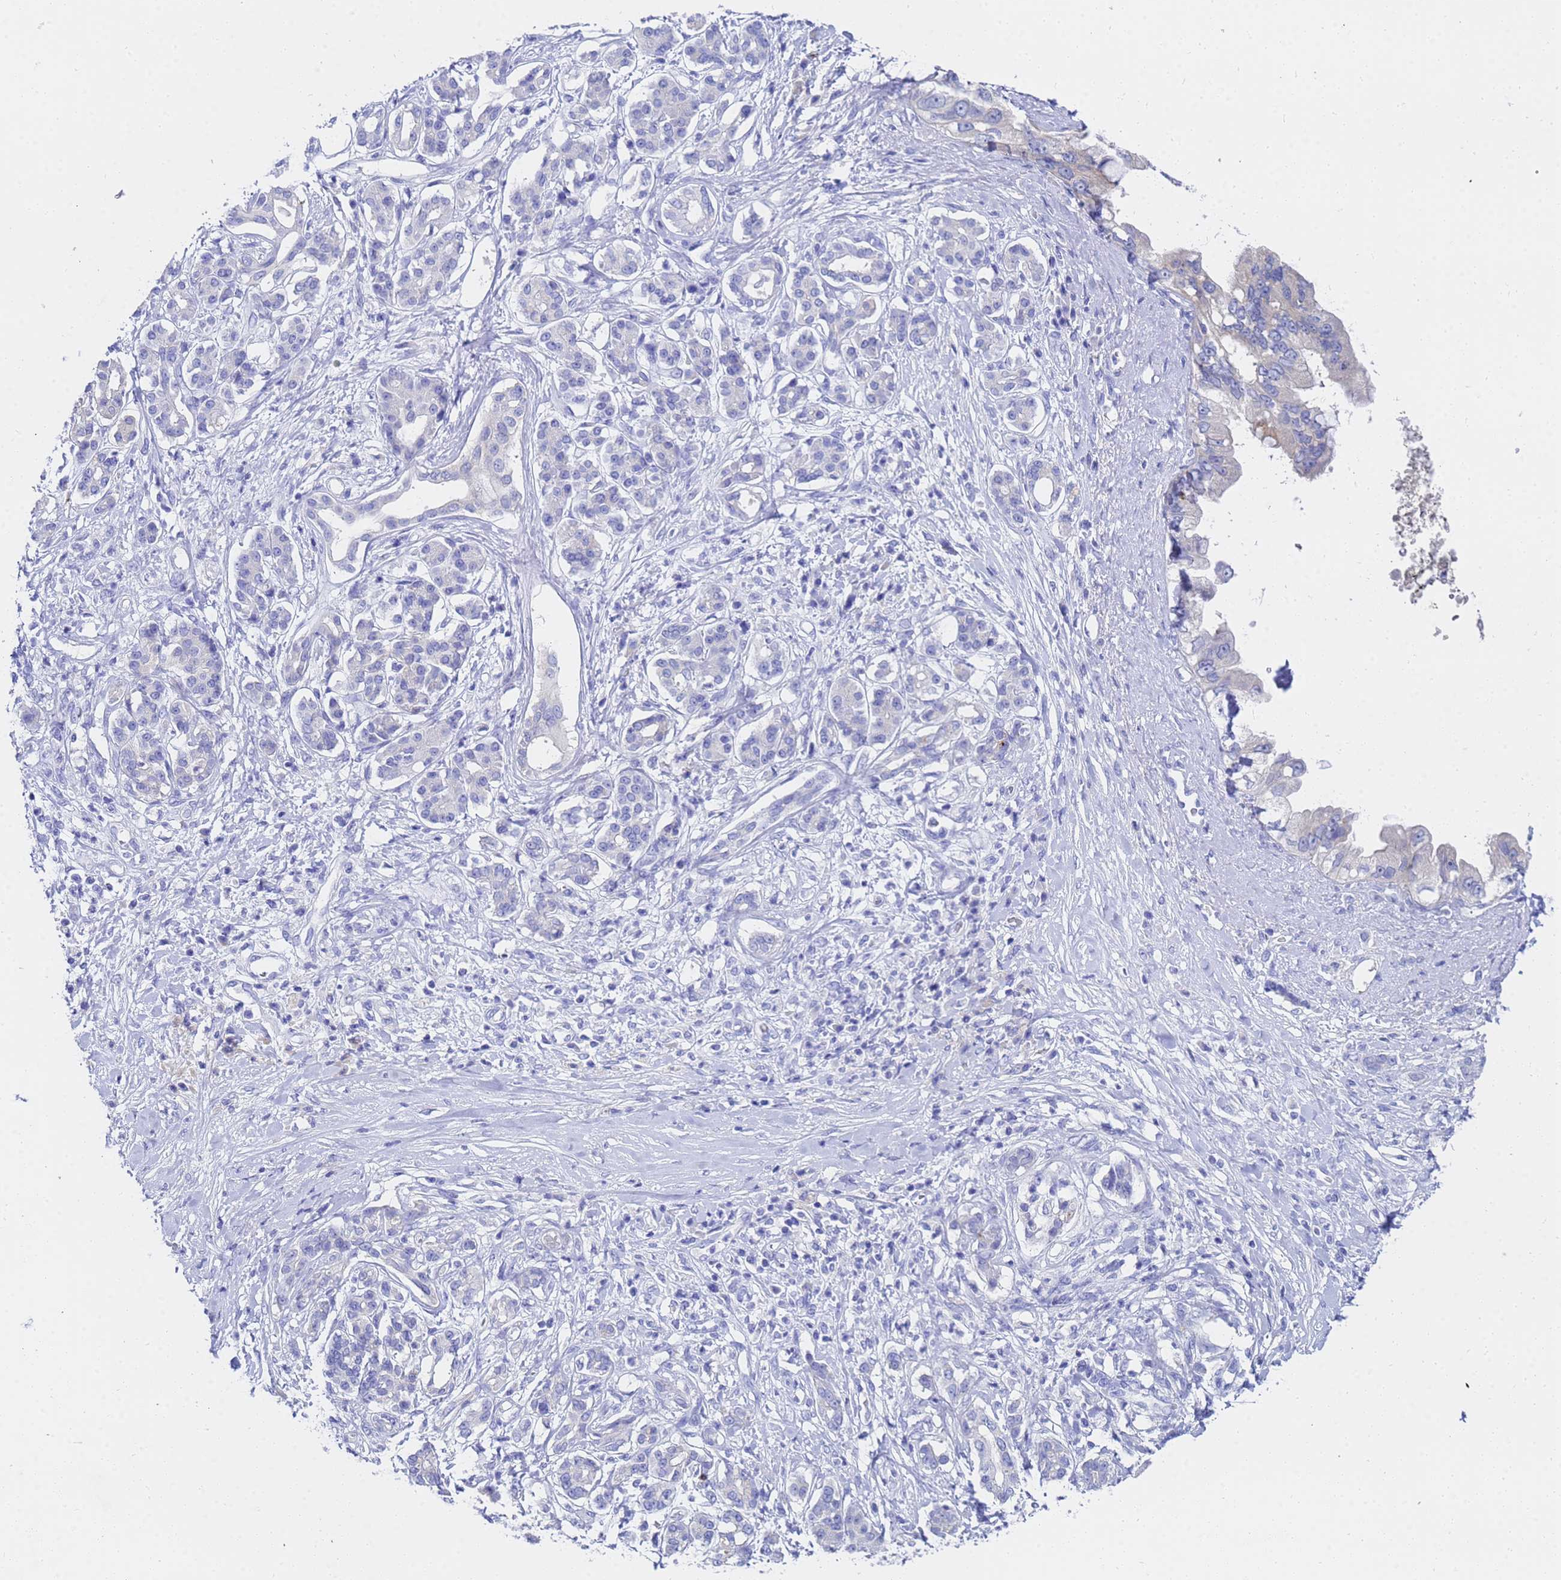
{"staining": {"intensity": "negative", "quantity": "none", "location": "none"}, "tissue": "pancreatic cancer", "cell_type": "Tumor cells", "image_type": "cancer", "snomed": [{"axis": "morphology", "description": "Adenocarcinoma, NOS"}, {"axis": "topography", "description": "Pancreas"}], "caption": "Immunohistochemical staining of human pancreatic cancer demonstrates no significant expression in tumor cells.", "gene": "C2orf72", "patient": {"sex": "female", "age": 56}}